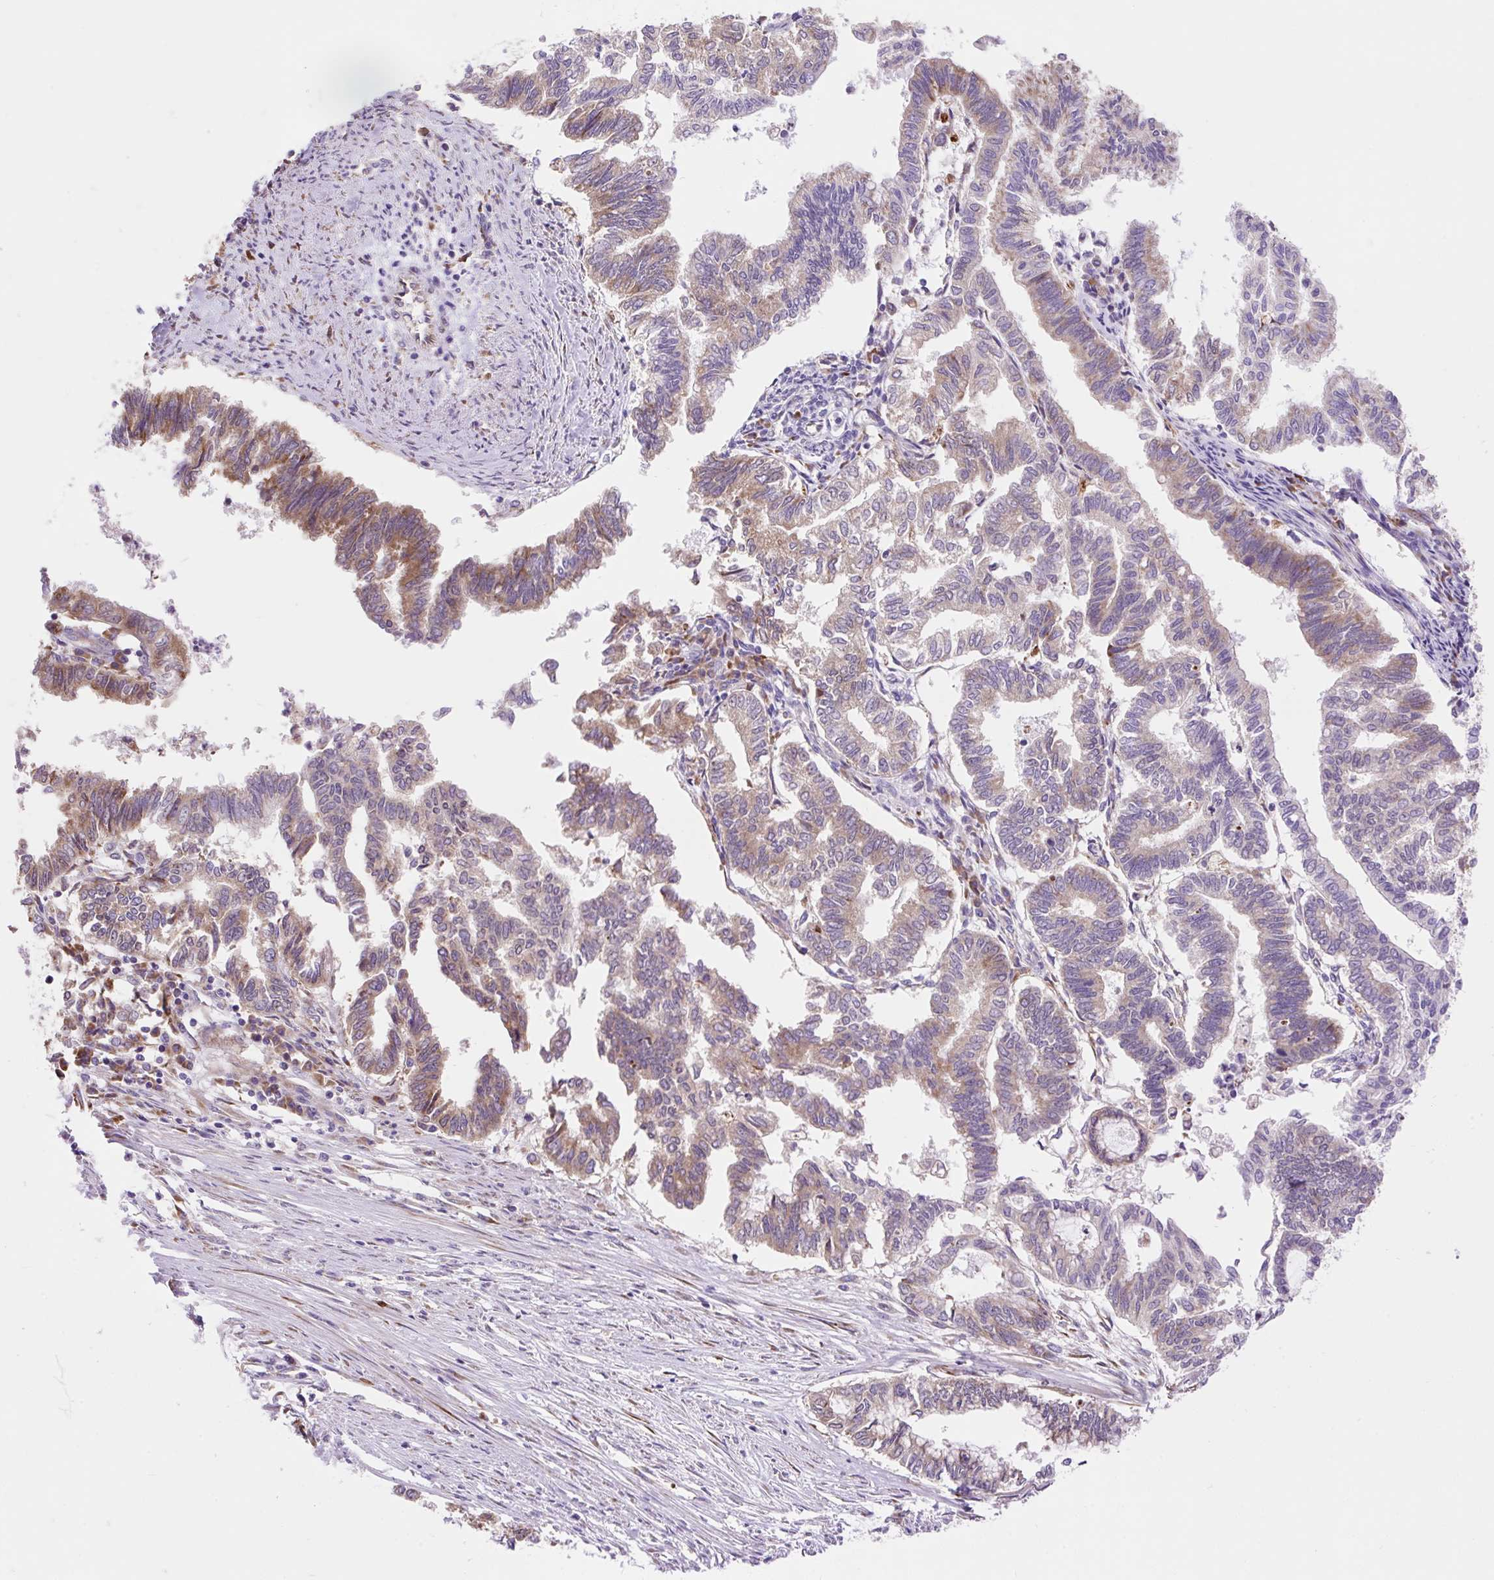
{"staining": {"intensity": "moderate", "quantity": "25%-75%", "location": "cytoplasmic/membranous"}, "tissue": "endometrial cancer", "cell_type": "Tumor cells", "image_type": "cancer", "snomed": [{"axis": "morphology", "description": "Adenocarcinoma, NOS"}, {"axis": "topography", "description": "Endometrium"}], "caption": "This image shows endometrial cancer stained with immunohistochemistry to label a protein in brown. The cytoplasmic/membranous of tumor cells show moderate positivity for the protein. Nuclei are counter-stained blue.", "gene": "GPR45", "patient": {"sex": "female", "age": 79}}